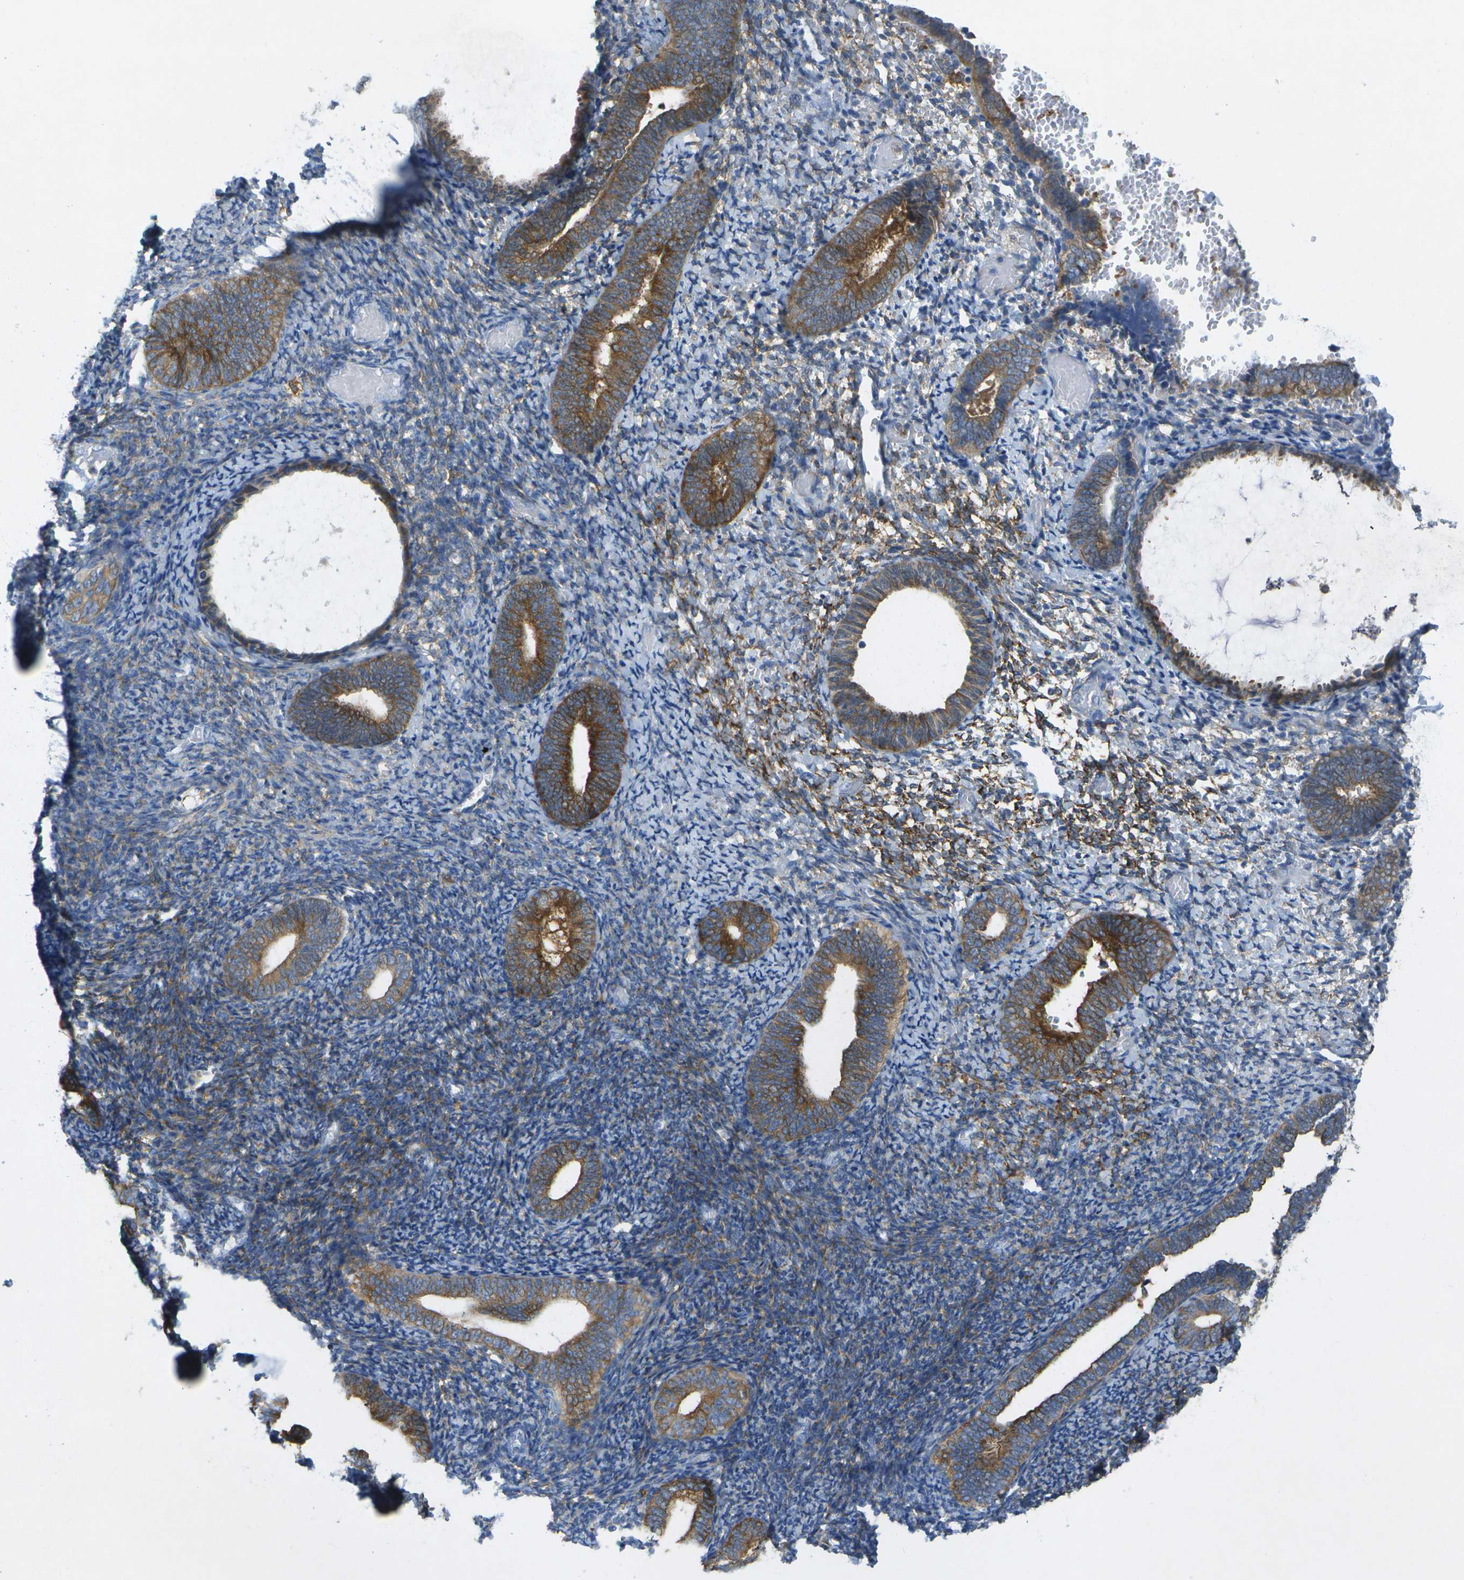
{"staining": {"intensity": "moderate", "quantity": "<25%", "location": "cytoplasmic/membranous"}, "tissue": "endometrium", "cell_type": "Cells in endometrial stroma", "image_type": "normal", "snomed": [{"axis": "morphology", "description": "Normal tissue, NOS"}, {"axis": "topography", "description": "Endometrium"}], "caption": "The histopathology image shows immunohistochemical staining of unremarkable endometrium. There is moderate cytoplasmic/membranous positivity is seen in approximately <25% of cells in endometrial stroma.", "gene": "WNK2", "patient": {"sex": "female", "age": 66}}